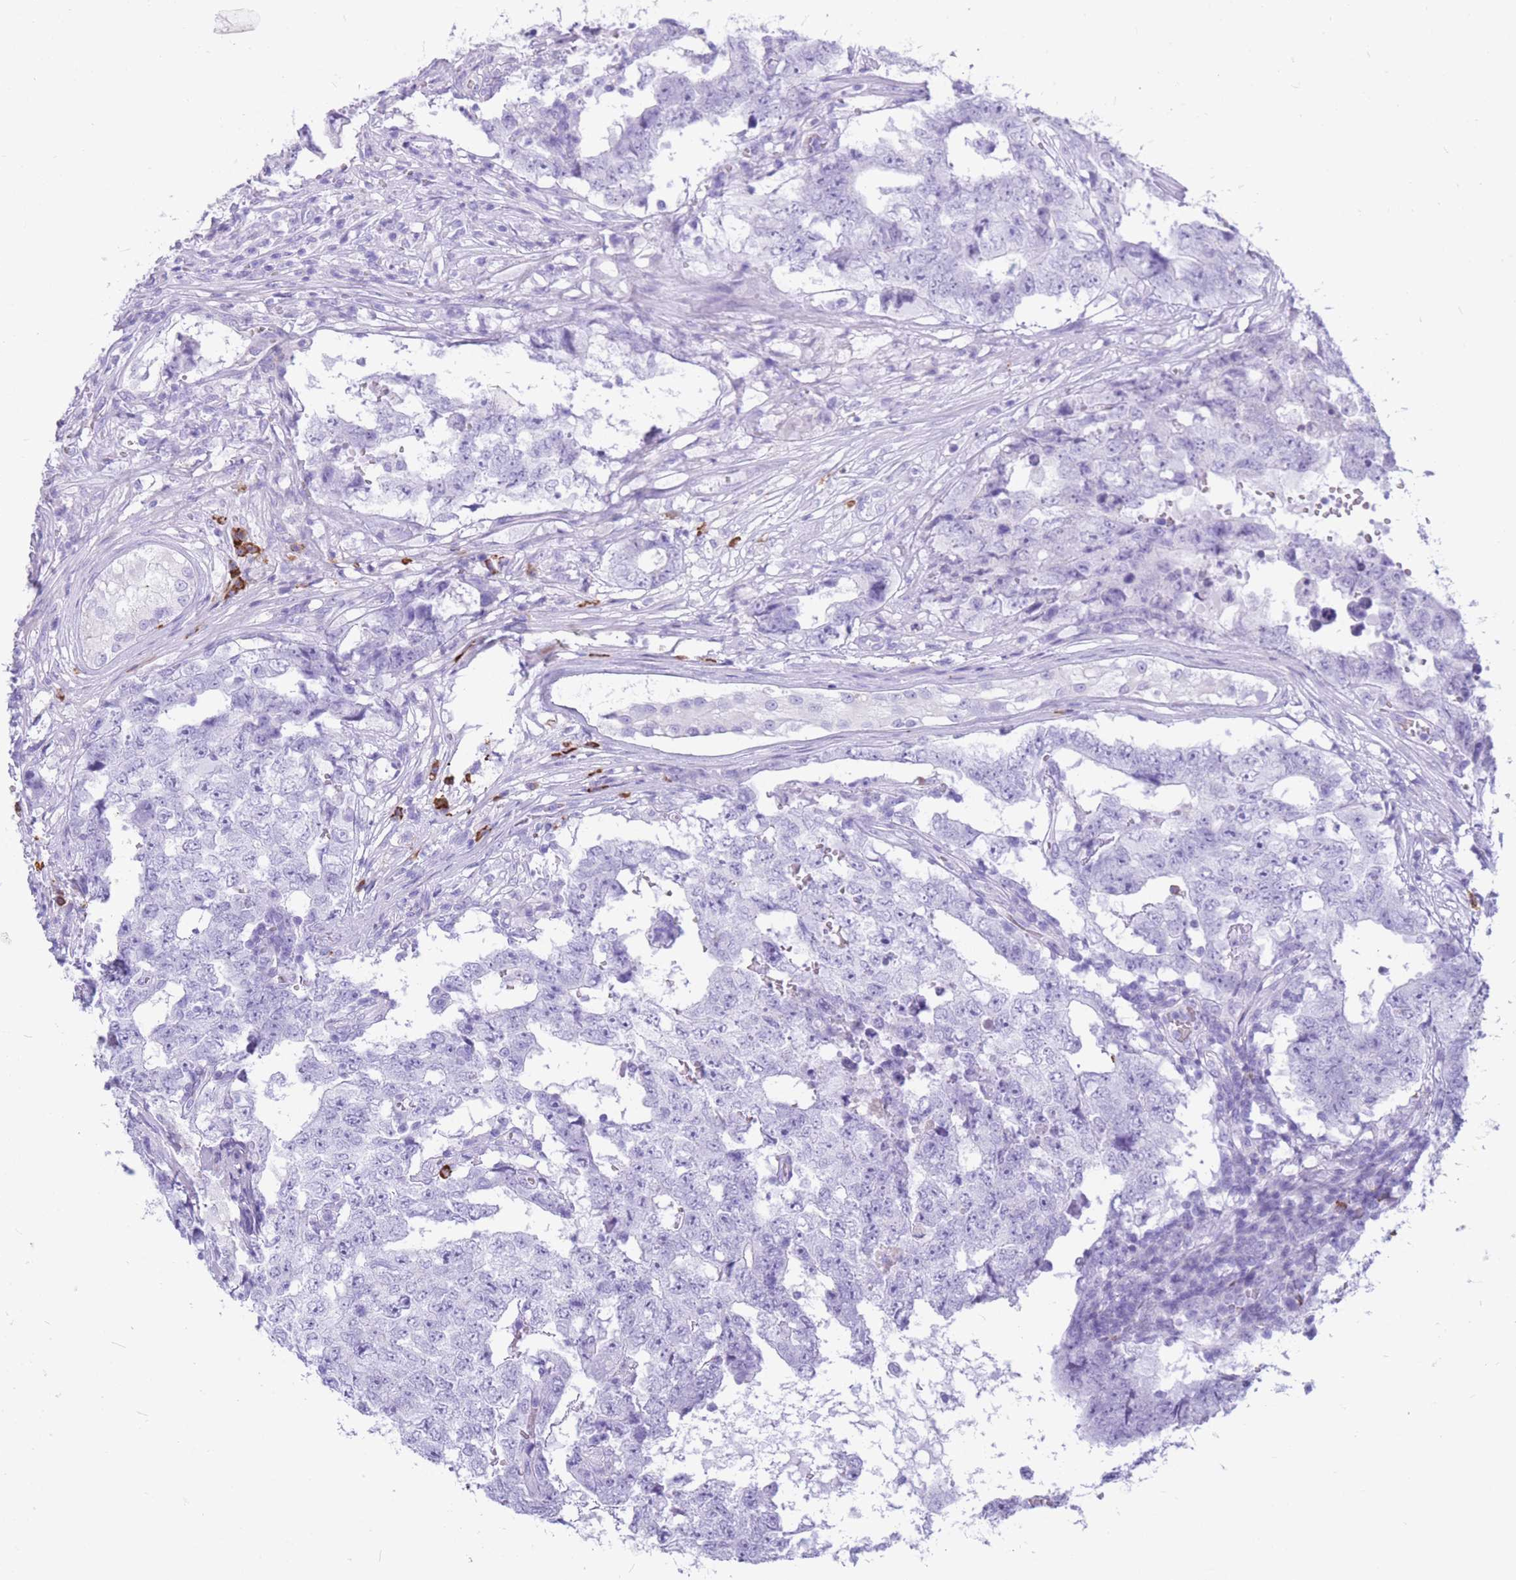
{"staining": {"intensity": "negative", "quantity": "none", "location": "none"}, "tissue": "testis cancer", "cell_type": "Tumor cells", "image_type": "cancer", "snomed": [{"axis": "morphology", "description": "Carcinoma, Embryonal, NOS"}, {"axis": "topography", "description": "Testis"}], "caption": "A photomicrograph of testis cancer (embryonal carcinoma) stained for a protein exhibits no brown staining in tumor cells. (DAB (3,3'-diaminobenzidine) immunohistochemistry (IHC) with hematoxylin counter stain).", "gene": "ZFP62", "patient": {"sex": "male", "age": 25}}